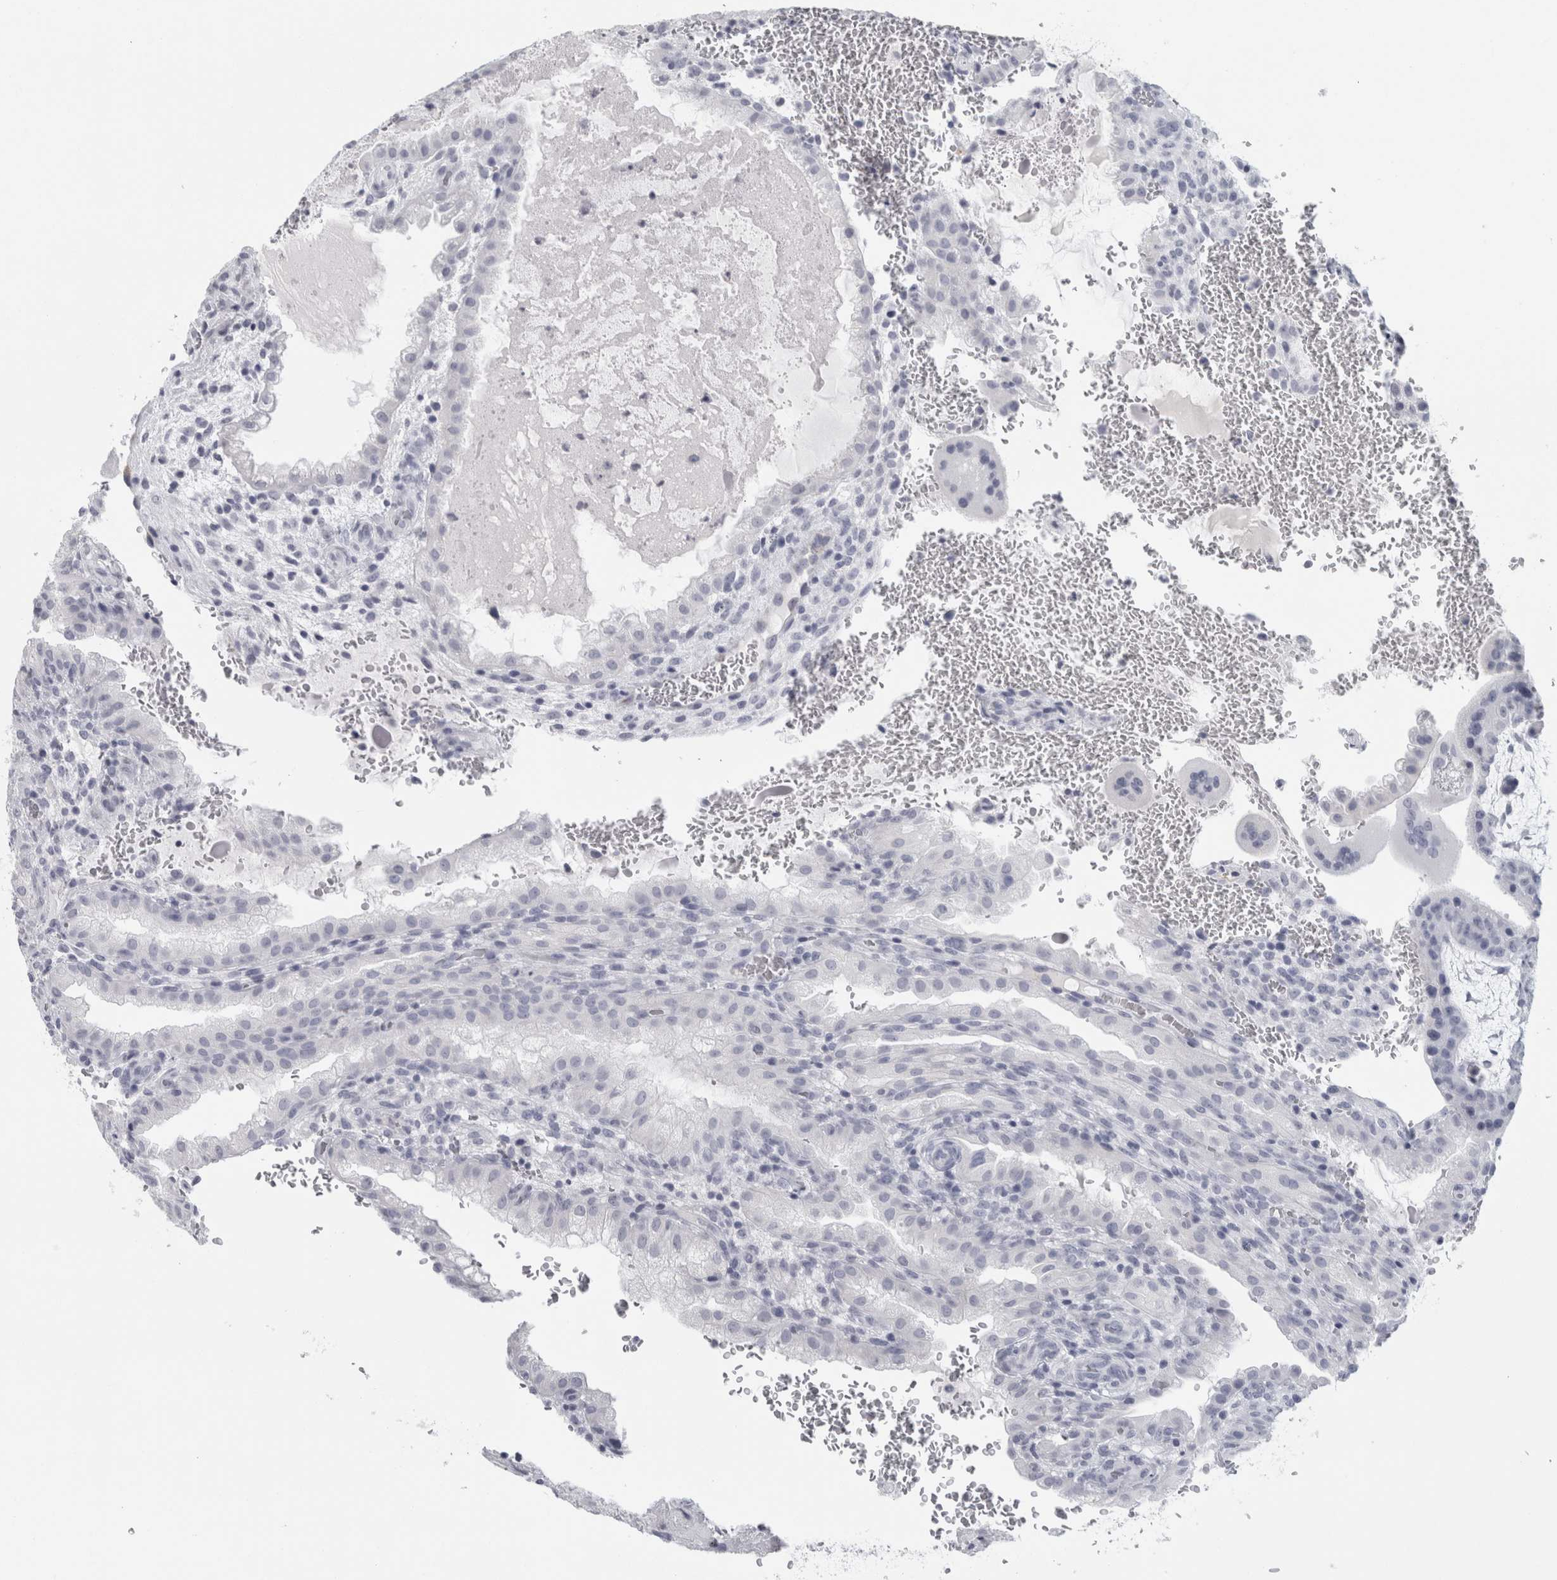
{"staining": {"intensity": "negative", "quantity": "none", "location": "none"}, "tissue": "placenta", "cell_type": "Decidual cells", "image_type": "normal", "snomed": [{"axis": "morphology", "description": "Normal tissue, NOS"}, {"axis": "topography", "description": "Placenta"}], "caption": "Immunohistochemistry (IHC) of unremarkable human placenta reveals no staining in decidual cells.", "gene": "CPE", "patient": {"sex": "female", "age": 35}}